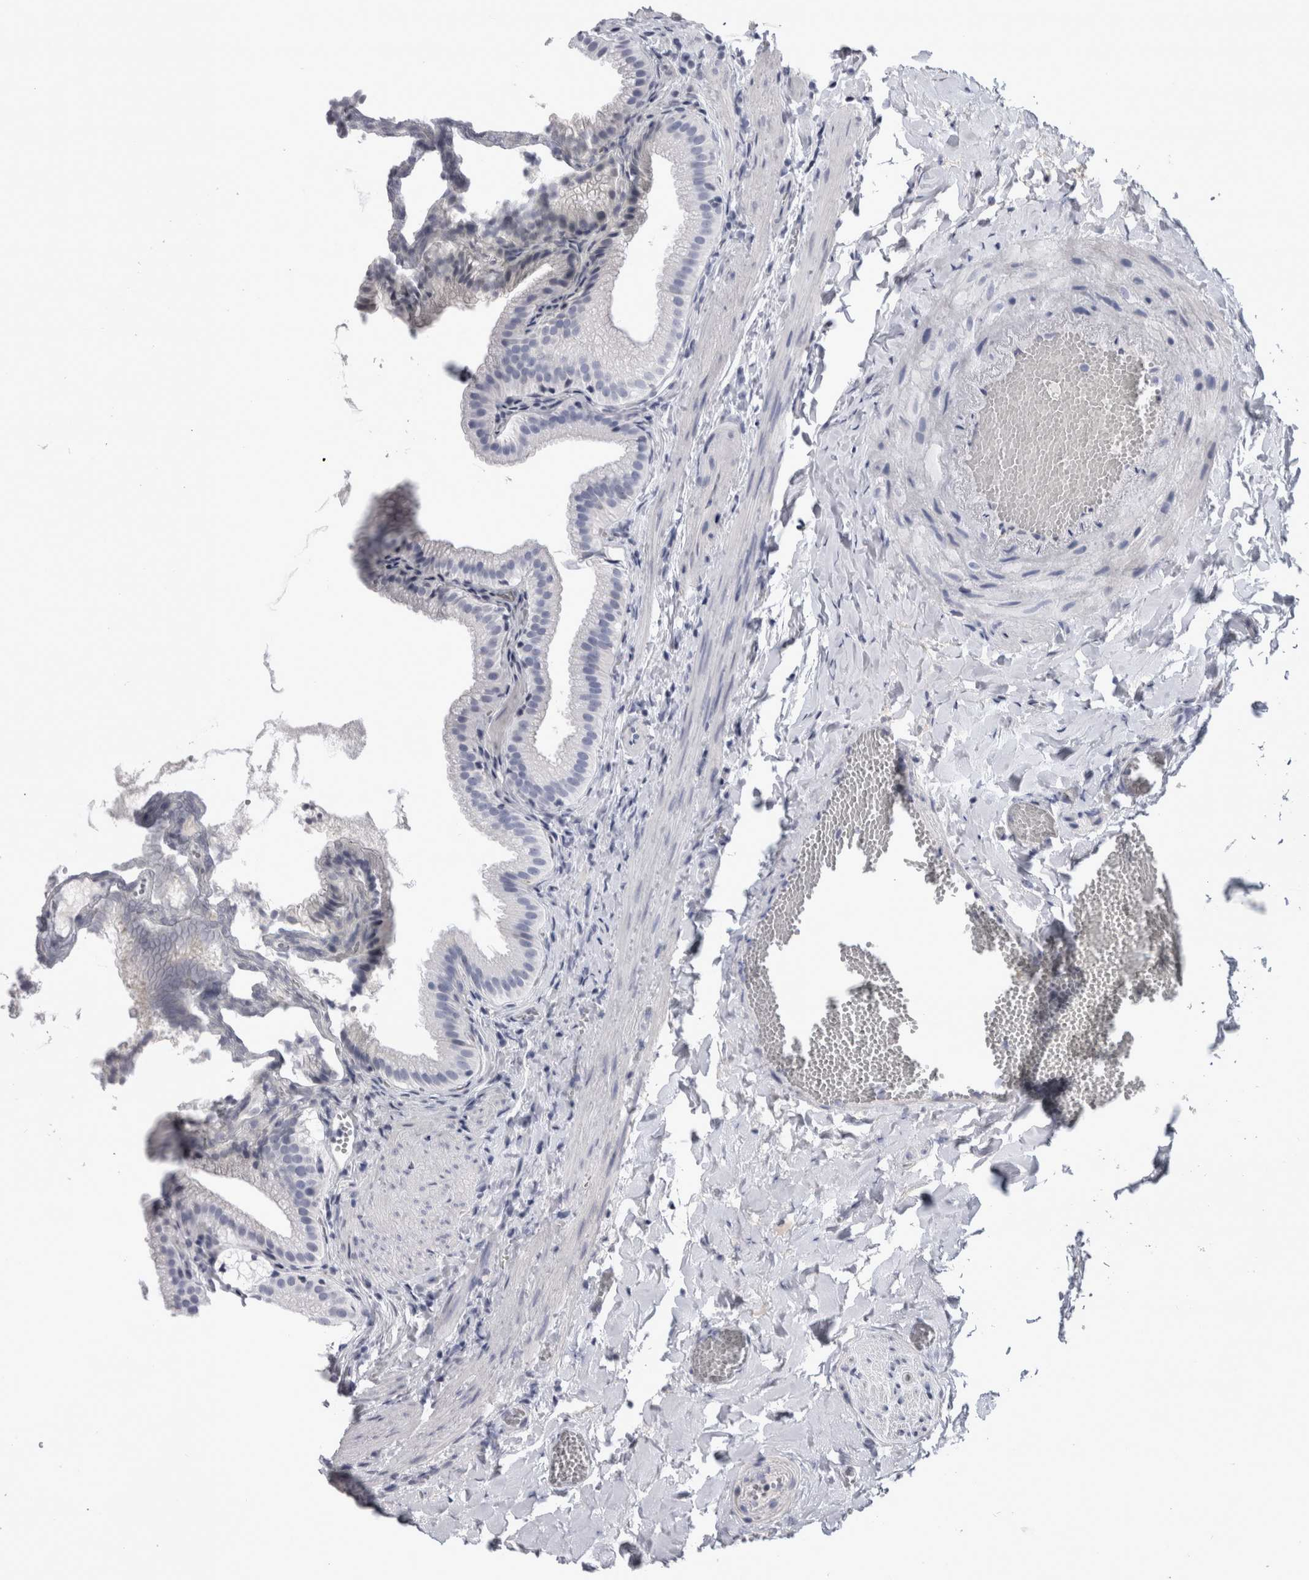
{"staining": {"intensity": "negative", "quantity": "none", "location": "none"}, "tissue": "gallbladder", "cell_type": "Glandular cells", "image_type": "normal", "snomed": [{"axis": "morphology", "description": "Normal tissue, NOS"}, {"axis": "topography", "description": "Gallbladder"}], "caption": "Immunohistochemistry (IHC) of benign gallbladder reveals no staining in glandular cells. (DAB (3,3'-diaminobenzidine) immunohistochemistry (IHC) visualized using brightfield microscopy, high magnification).", "gene": "PAX5", "patient": {"sex": "male", "age": 38}}